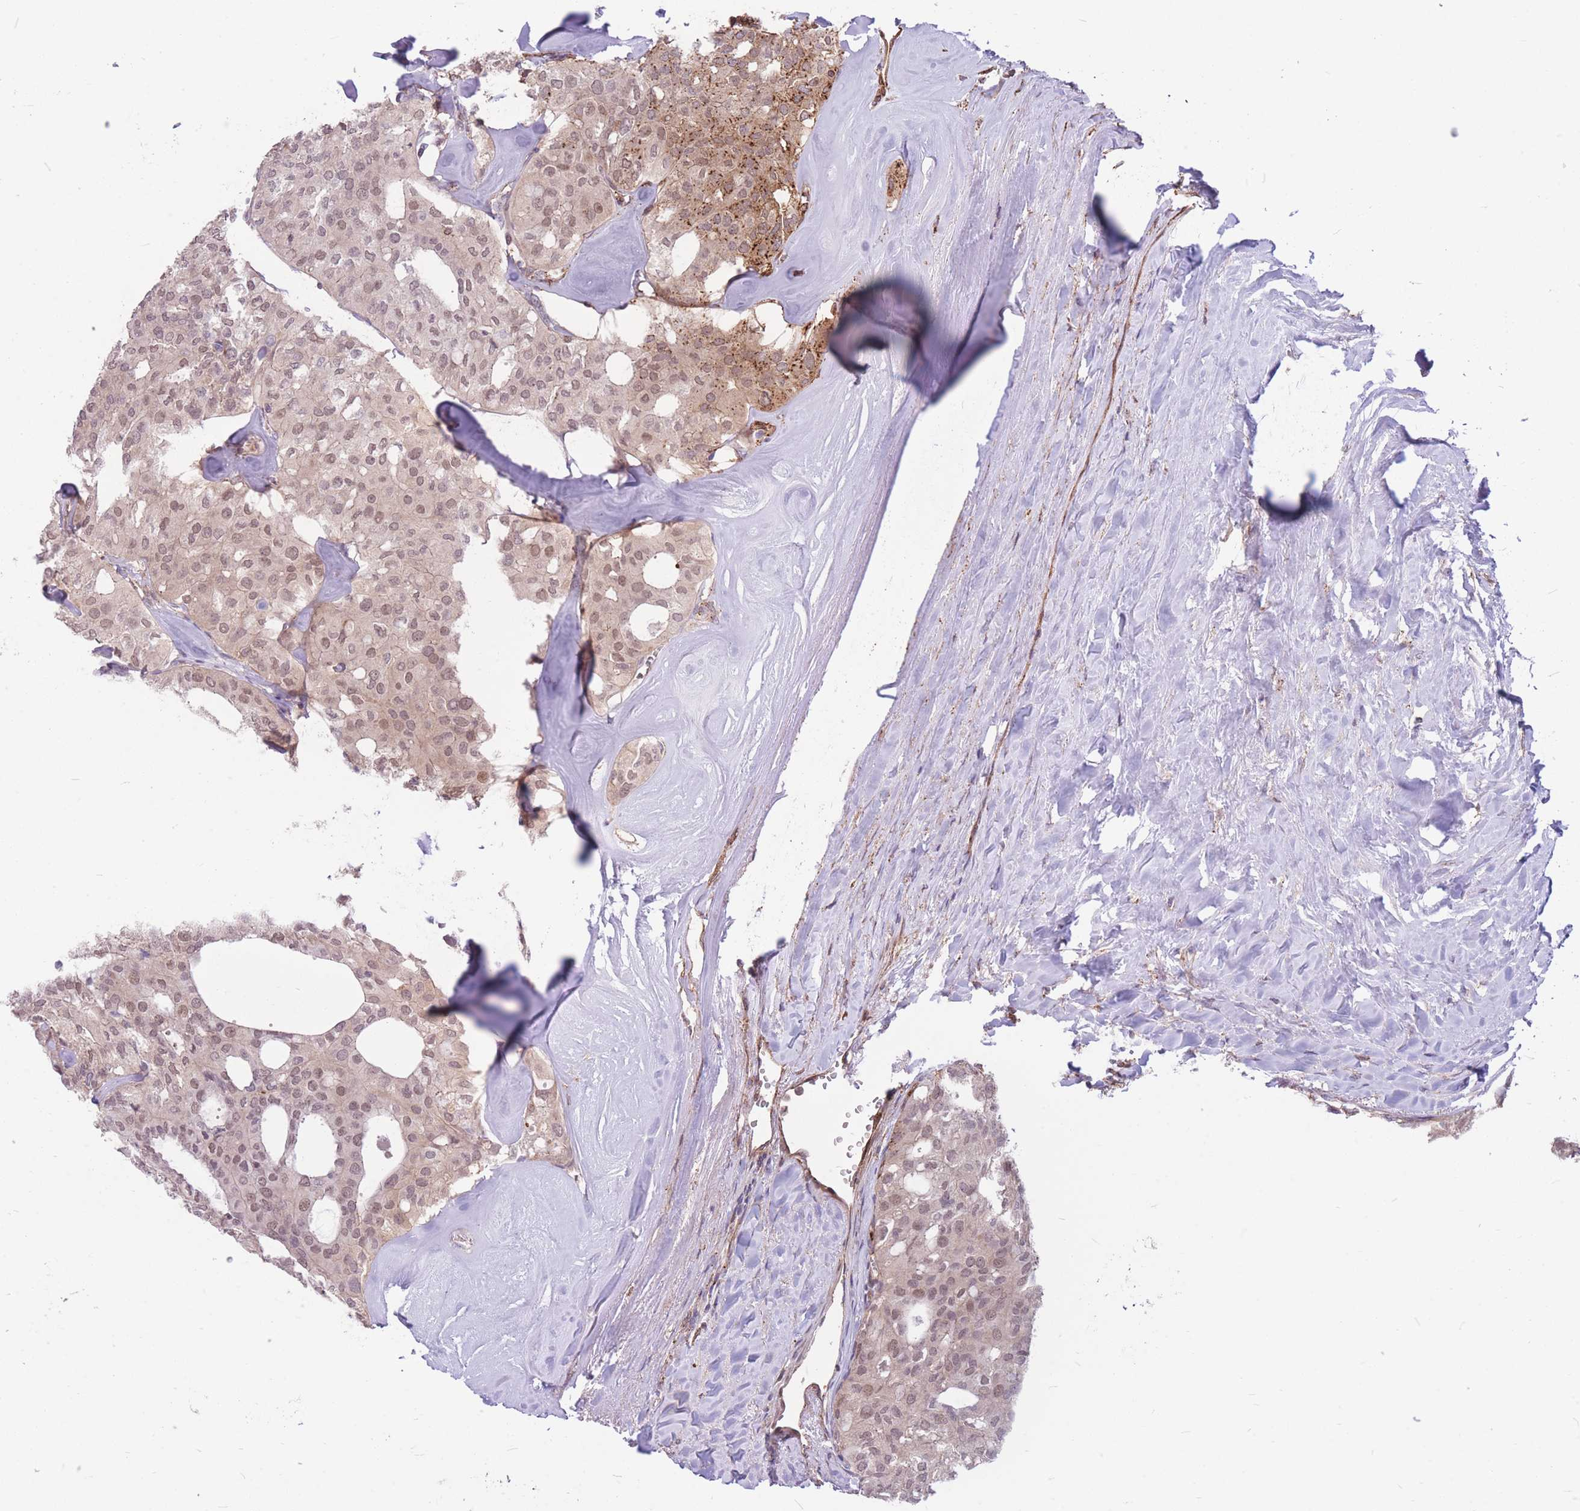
{"staining": {"intensity": "moderate", "quantity": ">75%", "location": "cytoplasmic/membranous,nuclear"}, "tissue": "thyroid cancer", "cell_type": "Tumor cells", "image_type": "cancer", "snomed": [{"axis": "morphology", "description": "Papillary adenocarcinoma, NOS"}, {"axis": "topography", "description": "Thyroid gland"}], "caption": "Approximately >75% of tumor cells in human thyroid papillary adenocarcinoma exhibit moderate cytoplasmic/membranous and nuclear protein positivity as visualized by brown immunohistochemical staining.", "gene": "TCF20", "patient": {"sex": "male", "age": 33}}